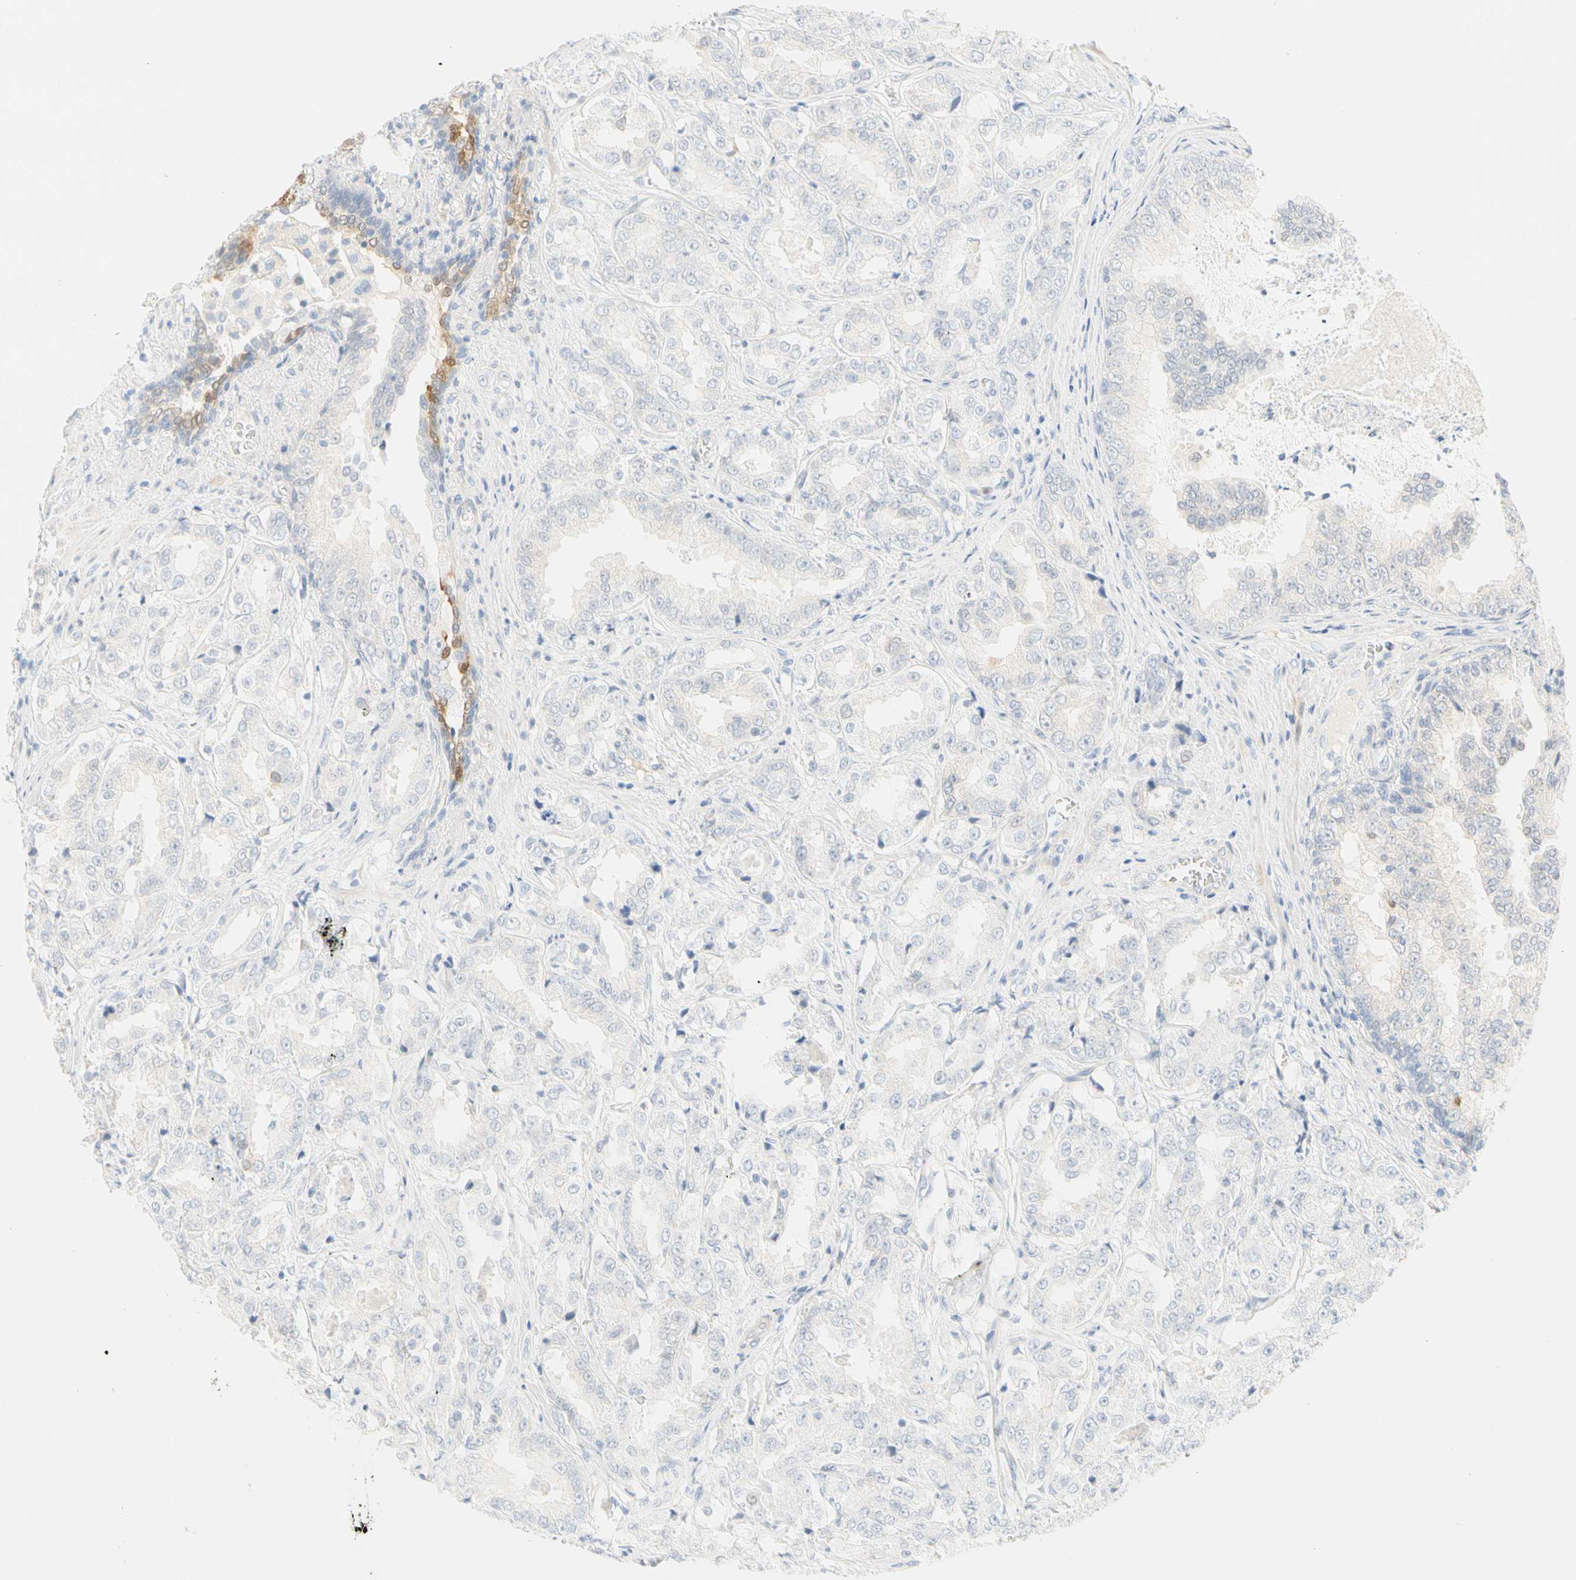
{"staining": {"intensity": "weak", "quantity": "<25%", "location": "cytoplasmic/membranous"}, "tissue": "prostate cancer", "cell_type": "Tumor cells", "image_type": "cancer", "snomed": [{"axis": "morphology", "description": "Adenocarcinoma, High grade"}, {"axis": "topography", "description": "Prostate"}], "caption": "A high-resolution photomicrograph shows immunohistochemistry staining of prostate high-grade adenocarcinoma, which displays no significant positivity in tumor cells.", "gene": "SELENBP1", "patient": {"sex": "male", "age": 73}}